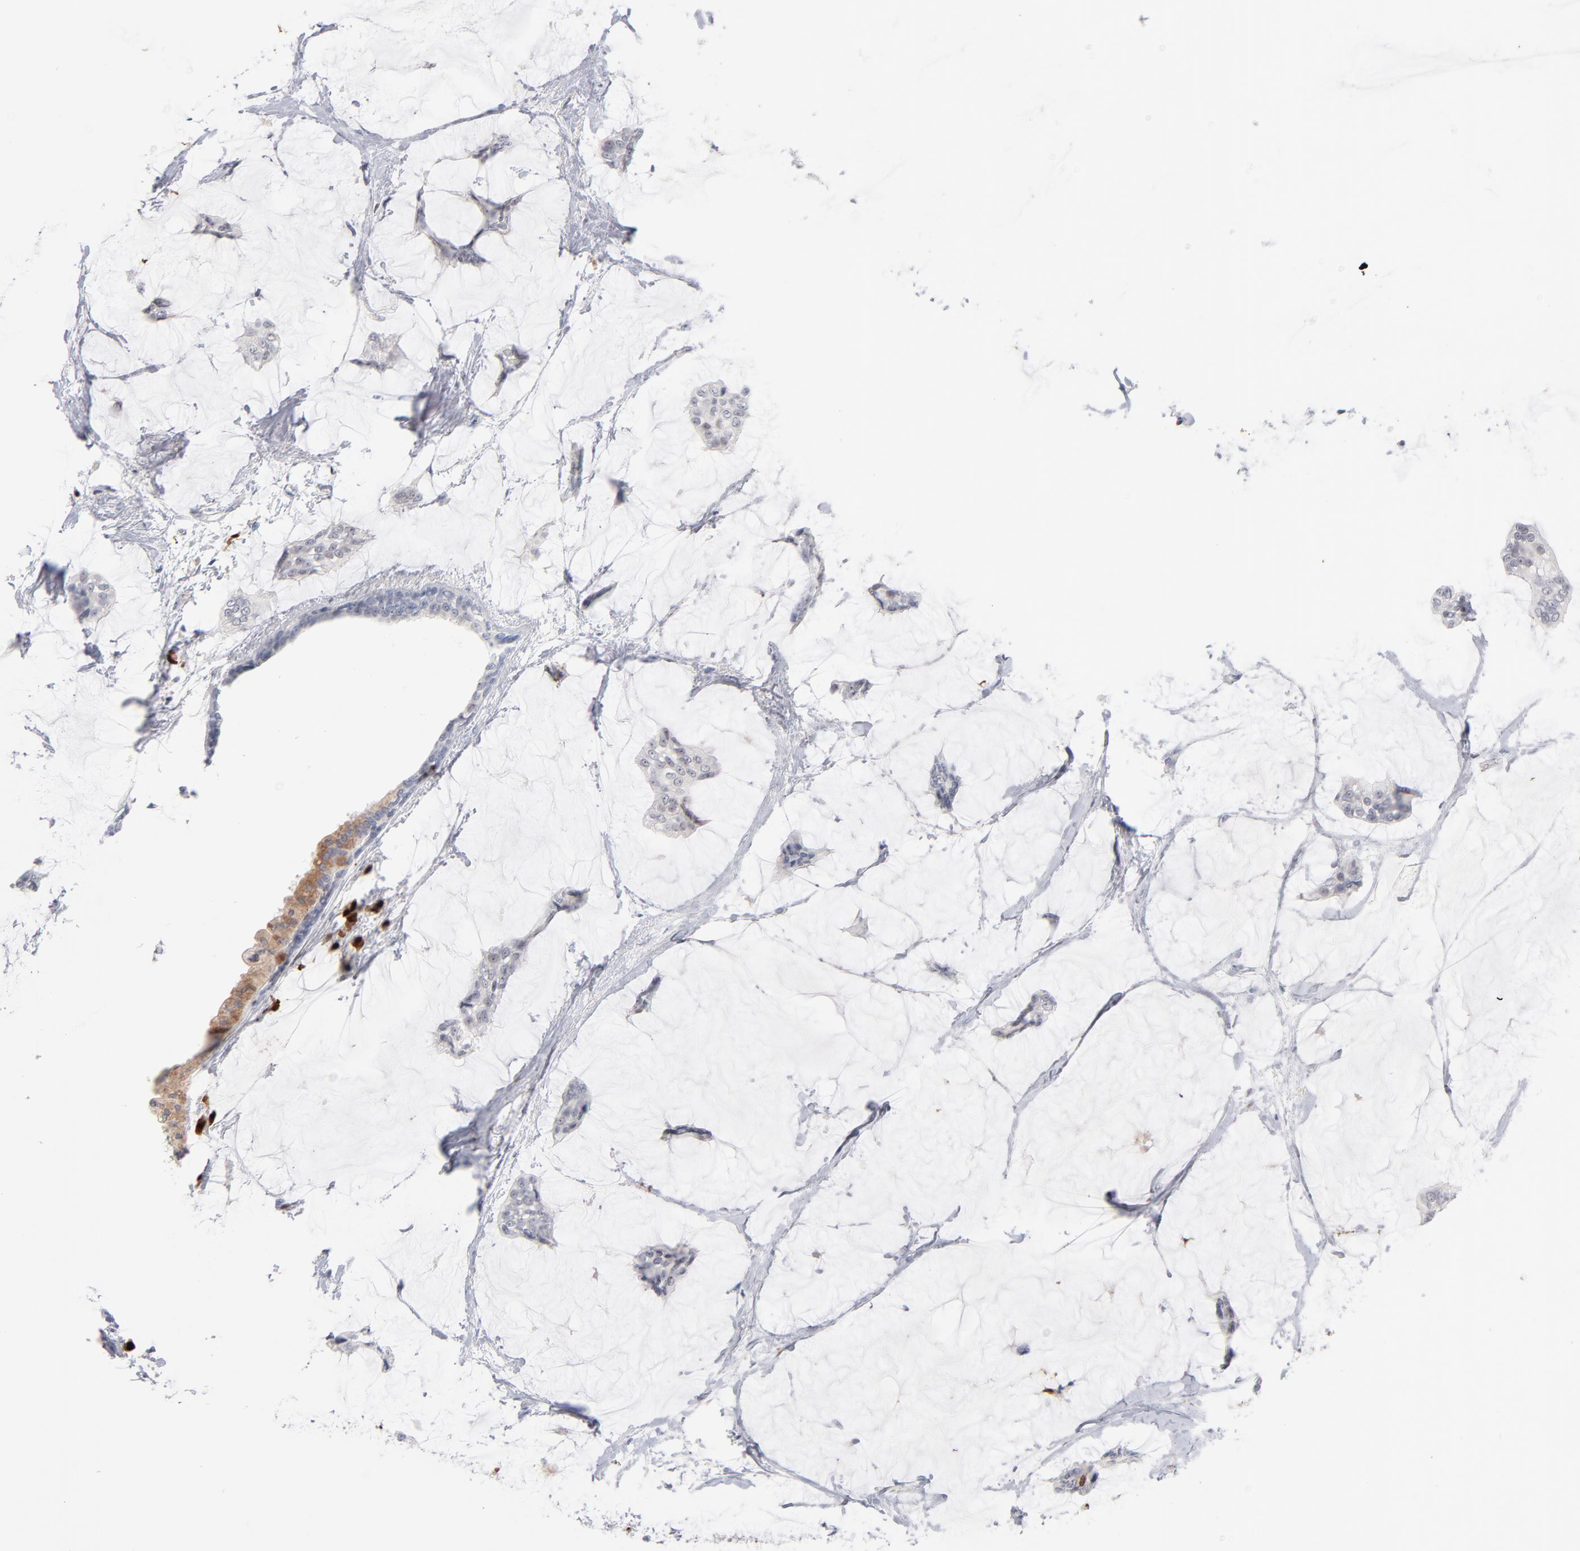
{"staining": {"intensity": "negative", "quantity": "none", "location": "none"}, "tissue": "breast cancer", "cell_type": "Tumor cells", "image_type": "cancer", "snomed": [{"axis": "morphology", "description": "Duct carcinoma"}, {"axis": "topography", "description": "Breast"}], "caption": "Immunohistochemistry (IHC) photomicrograph of neoplastic tissue: human breast intraductal carcinoma stained with DAB exhibits no significant protein positivity in tumor cells.", "gene": "PARP1", "patient": {"sex": "female", "age": 93}}